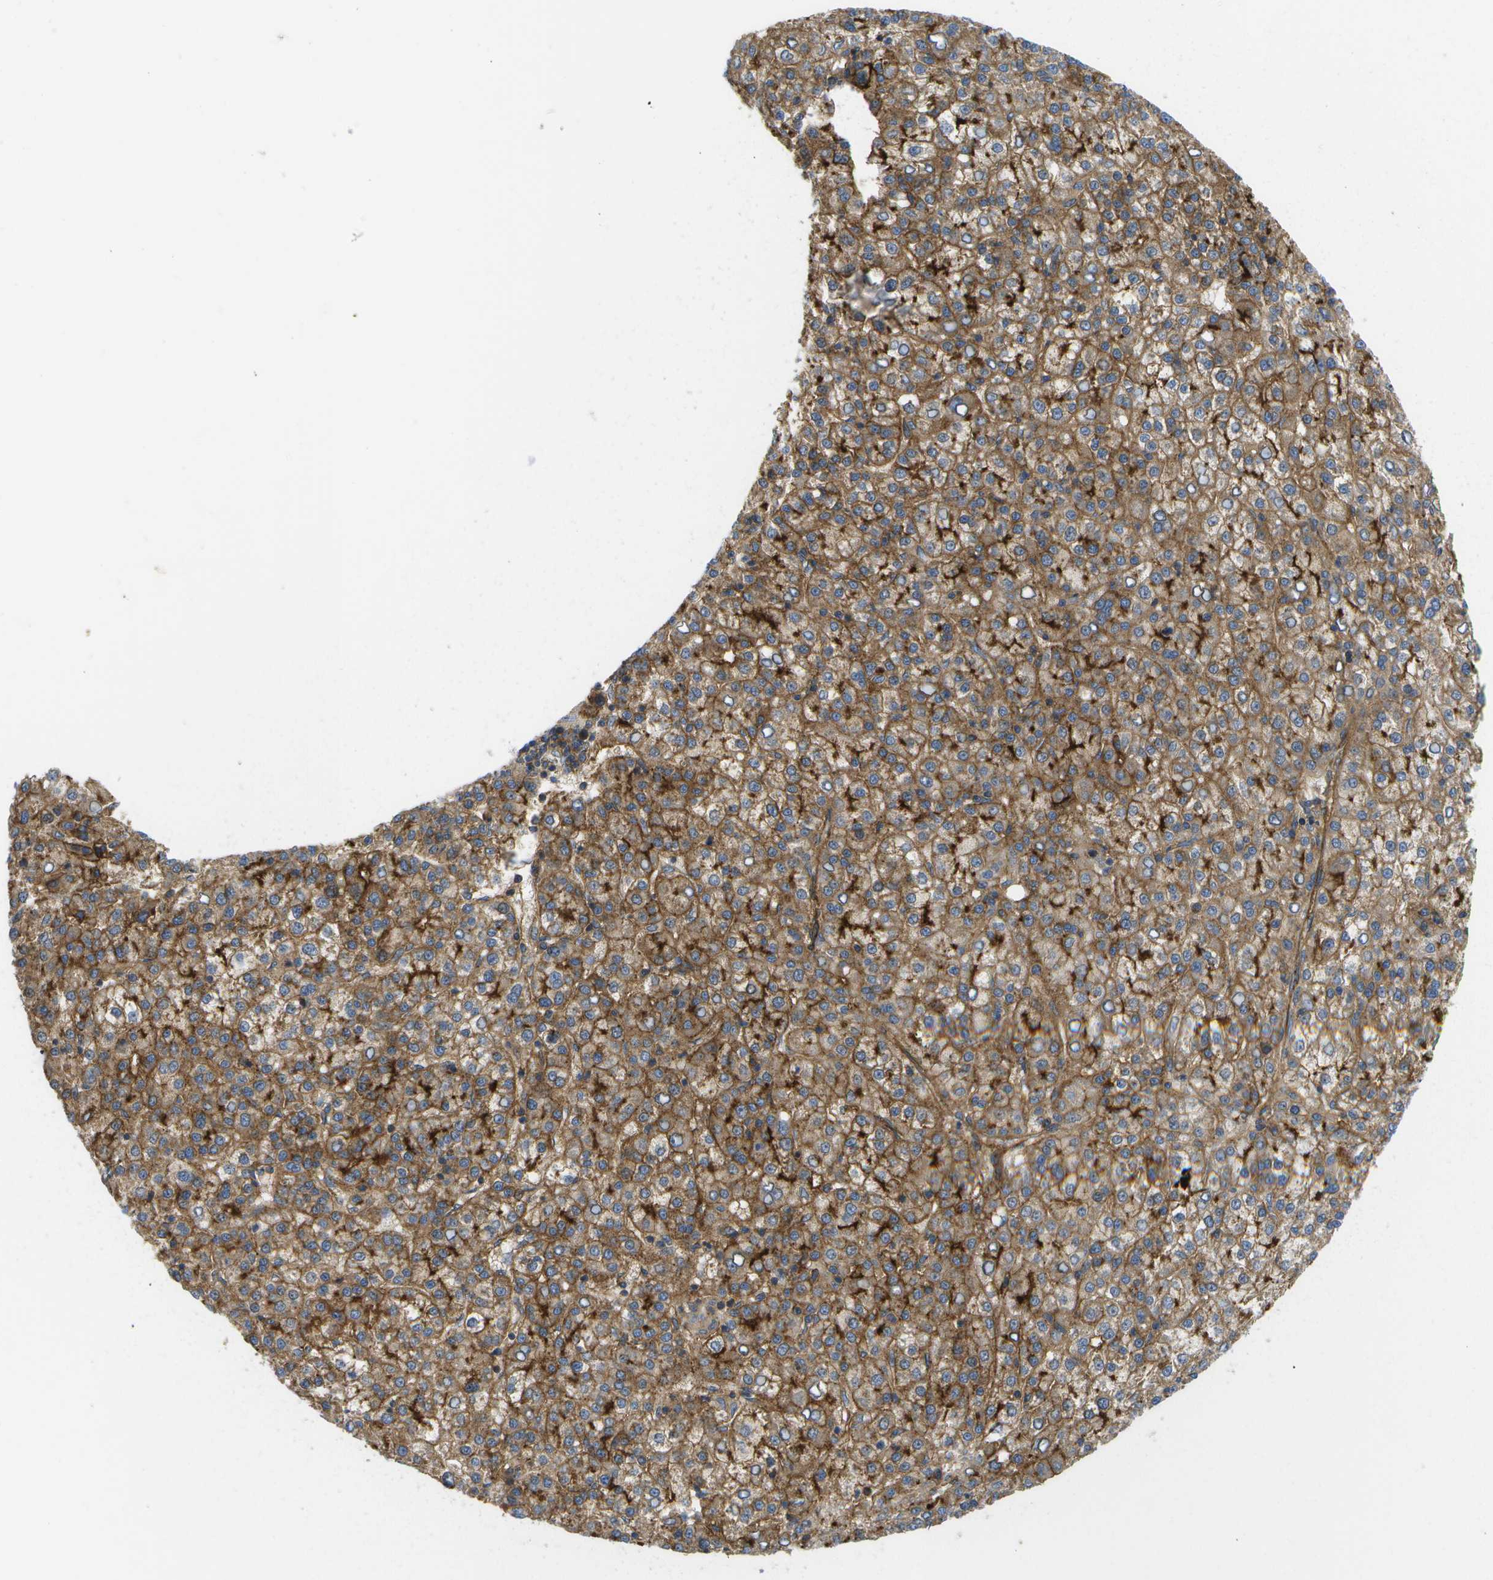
{"staining": {"intensity": "moderate", "quantity": ">75%", "location": "cytoplasmic/membranous"}, "tissue": "liver cancer", "cell_type": "Tumor cells", "image_type": "cancer", "snomed": [{"axis": "morphology", "description": "Carcinoma, Hepatocellular, NOS"}, {"axis": "topography", "description": "Liver"}], "caption": "Human liver hepatocellular carcinoma stained for a protein (brown) shows moderate cytoplasmic/membranous positive expression in approximately >75% of tumor cells.", "gene": "BST2", "patient": {"sex": "female", "age": 58}}